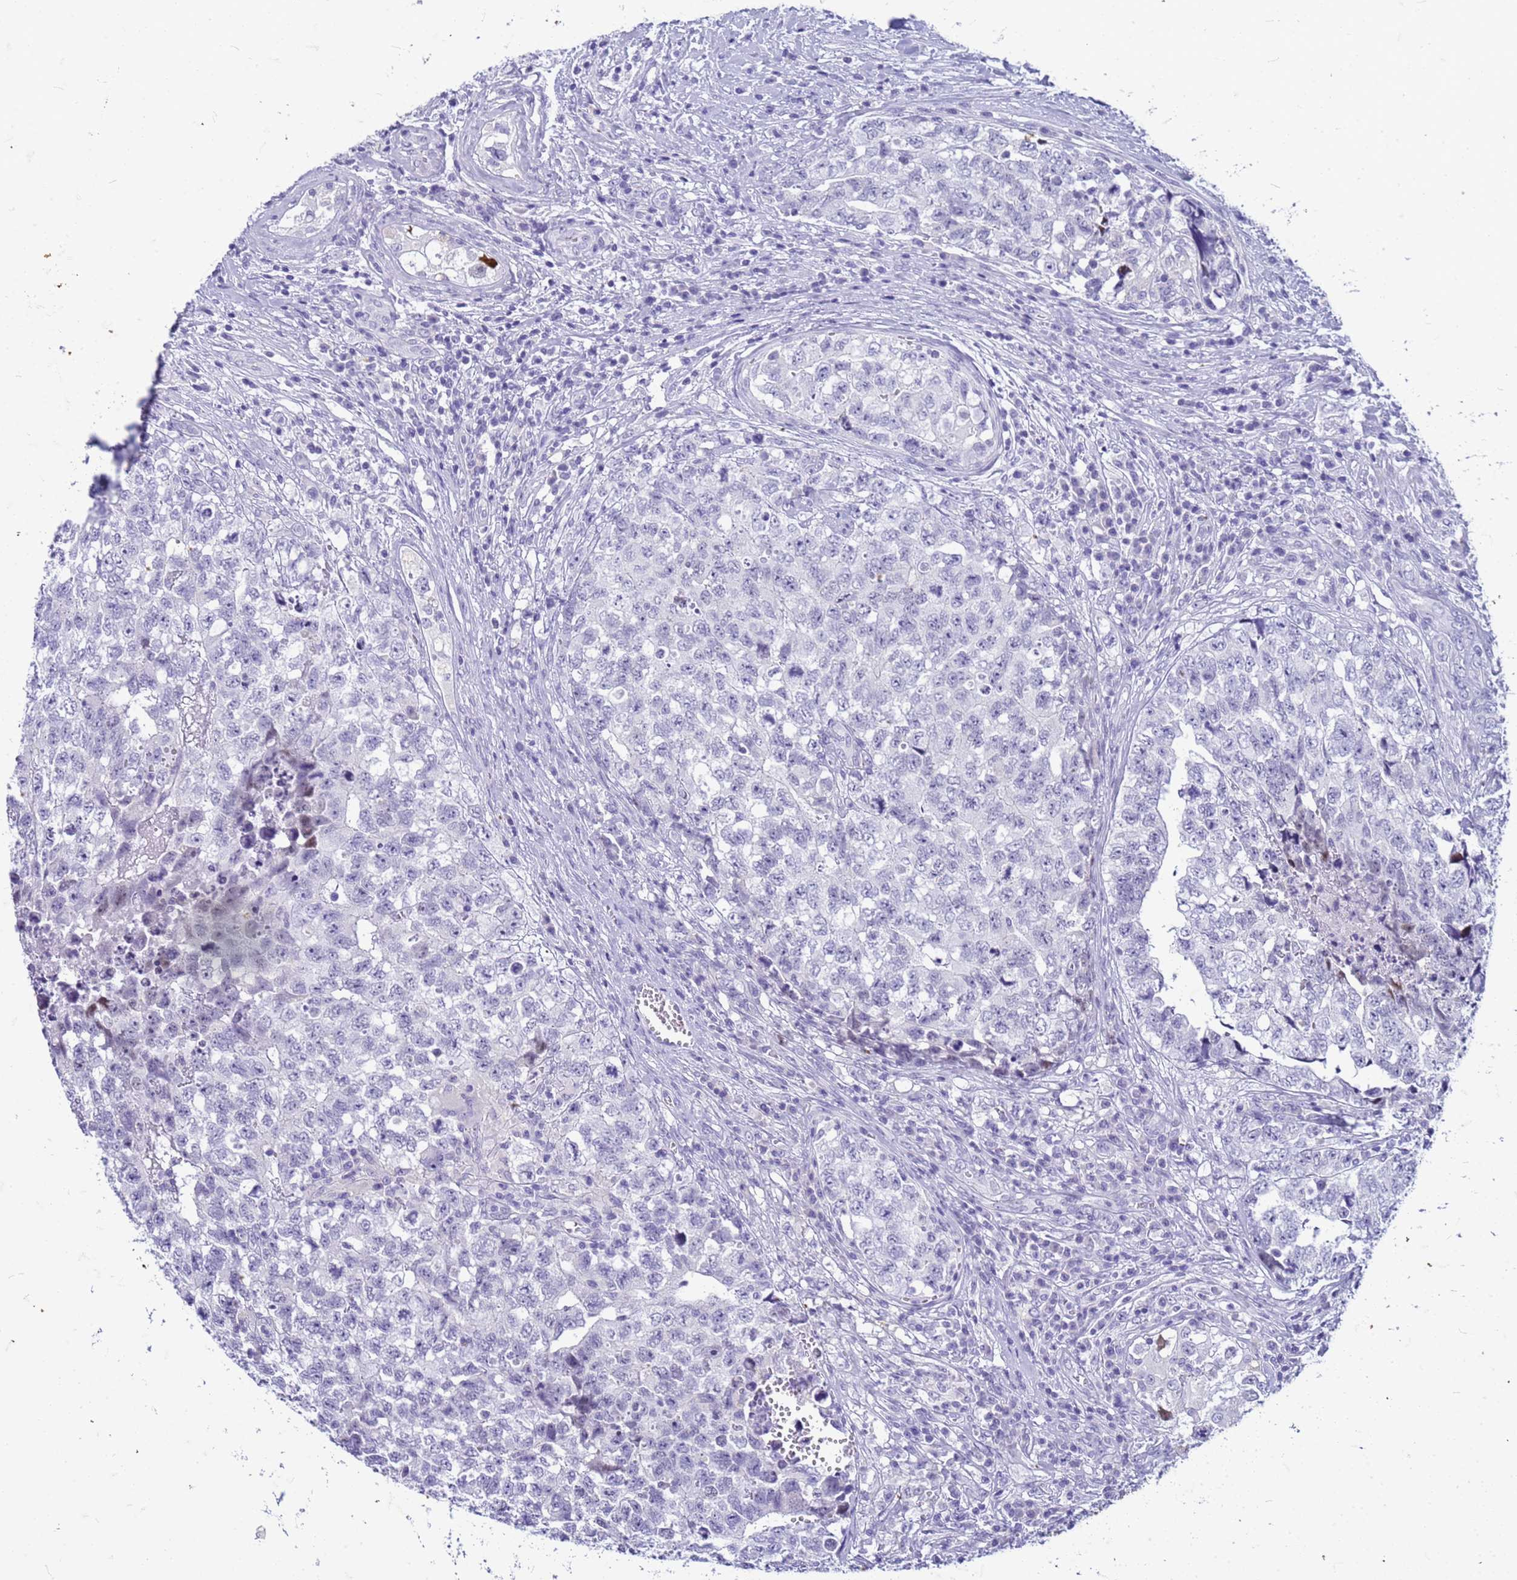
{"staining": {"intensity": "negative", "quantity": "none", "location": "none"}, "tissue": "testis cancer", "cell_type": "Tumor cells", "image_type": "cancer", "snomed": [{"axis": "morphology", "description": "Carcinoma, Embryonal, NOS"}, {"axis": "topography", "description": "Testis"}], "caption": "Micrograph shows no significant protein expression in tumor cells of testis cancer. Brightfield microscopy of IHC stained with DAB (brown) and hematoxylin (blue), captured at high magnification.", "gene": "CFAP100", "patient": {"sex": "male", "age": 31}}